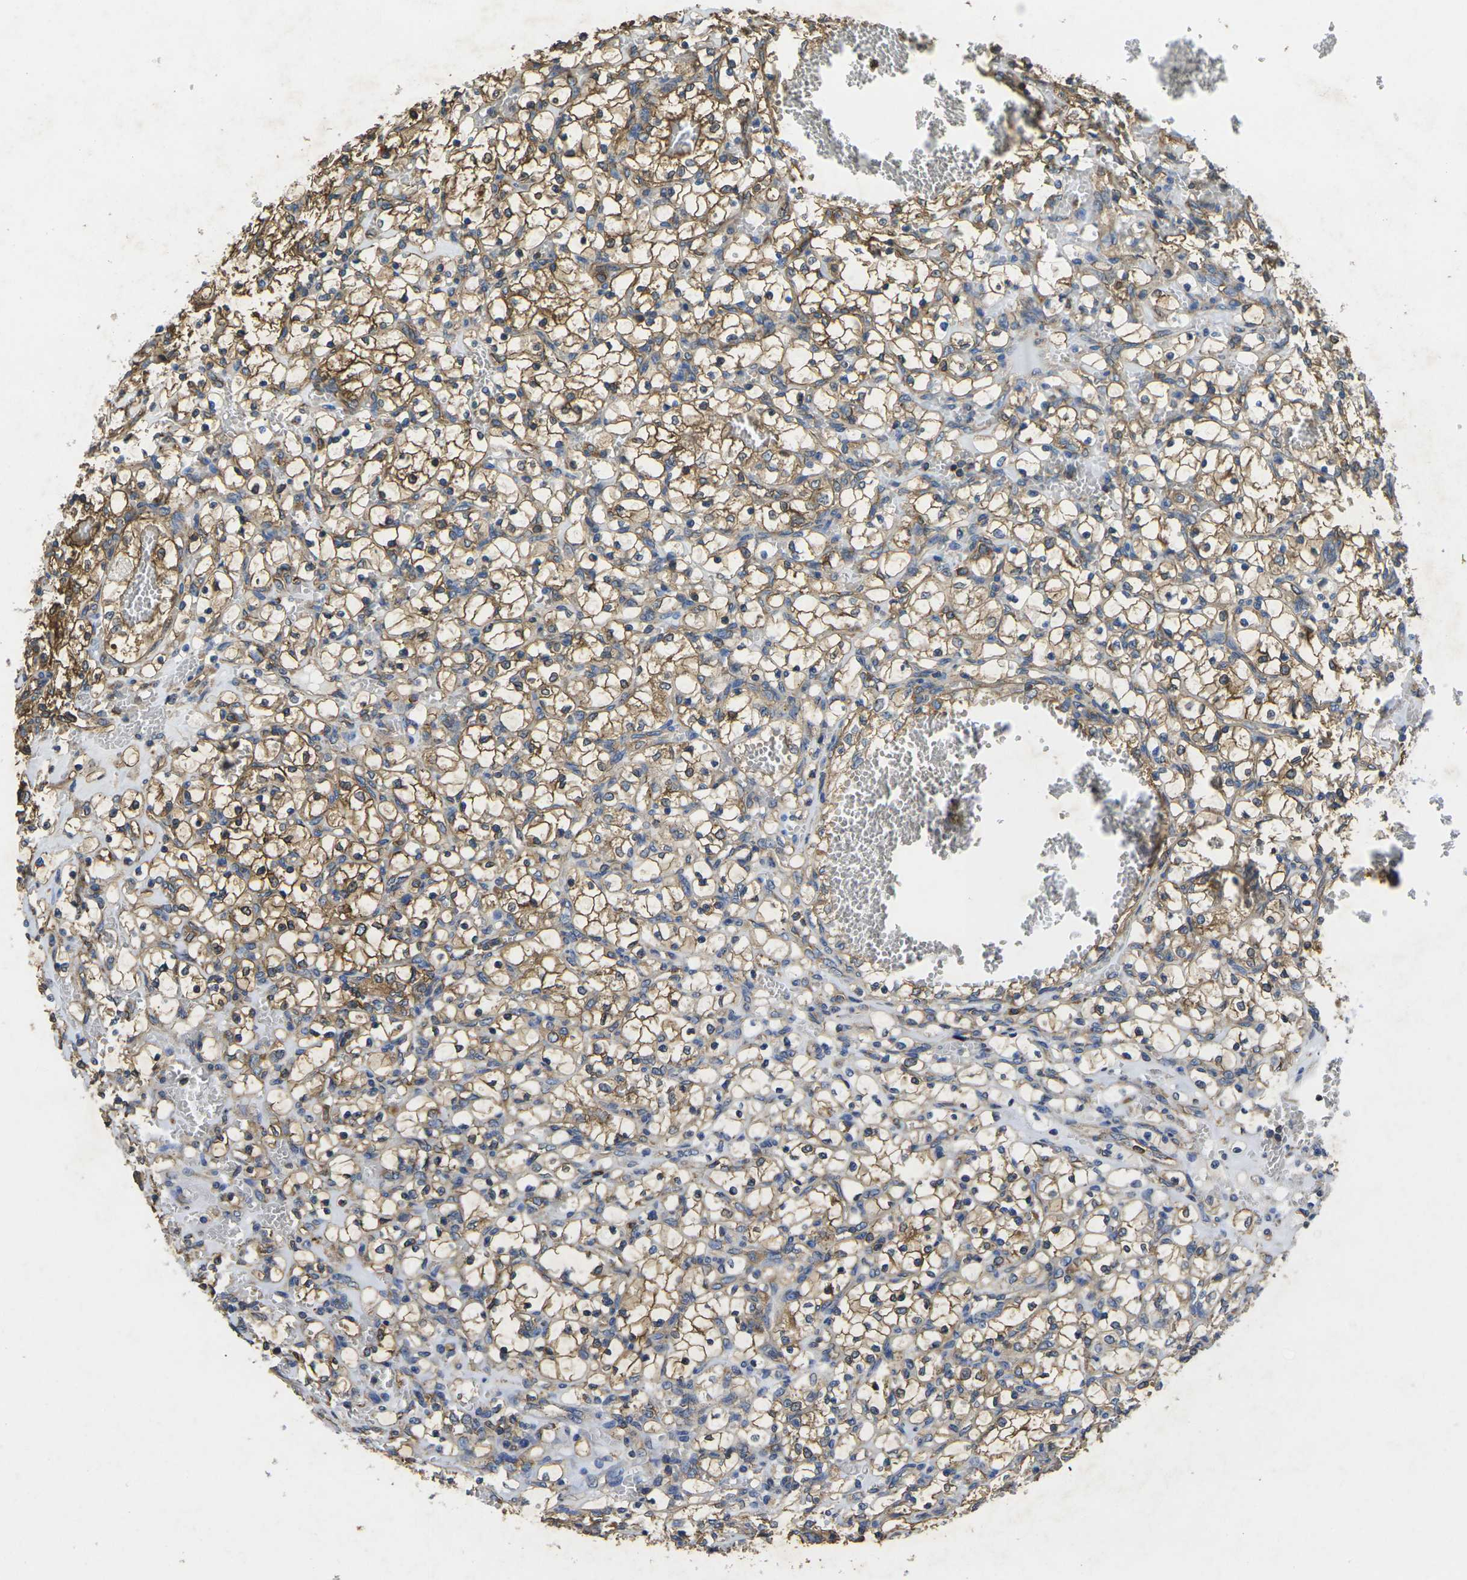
{"staining": {"intensity": "moderate", "quantity": ">75%", "location": "cytoplasmic/membranous"}, "tissue": "renal cancer", "cell_type": "Tumor cells", "image_type": "cancer", "snomed": [{"axis": "morphology", "description": "Adenocarcinoma, NOS"}, {"axis": "topography", "description": "Kidney"}], "caption": "Immunohistochemistry (IHC) (DAB) staining of renal adenocarcinoma reveals moderate cytoplasmic/membranous protein expression in approximately >75% of tumor cells.", "gene": "FAM110D", "patient": {"sex": "female", "age": 69}}